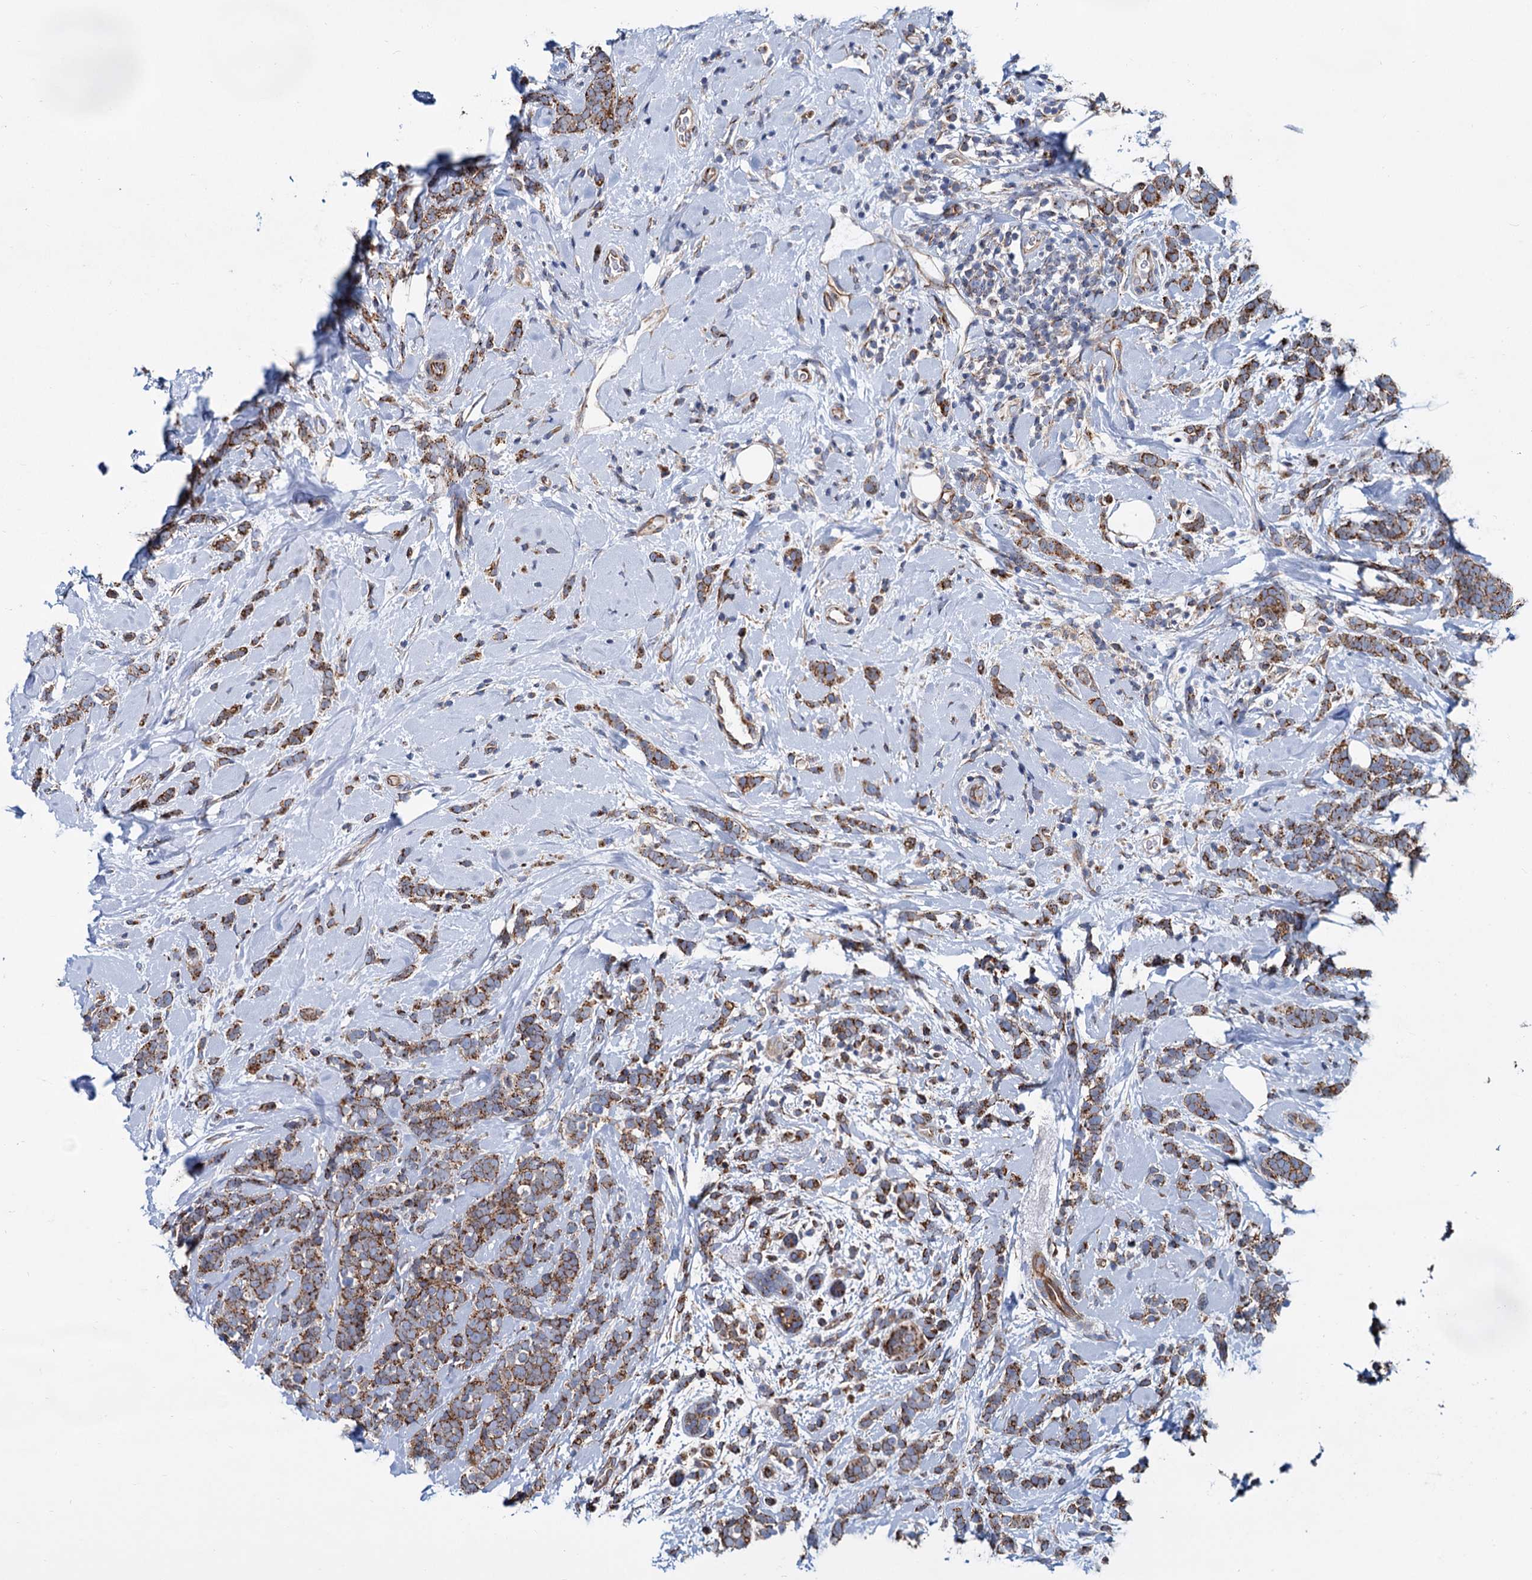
{"staining": {"intensity": "moderate", "quantity": ">75%", "location": "cytoplasmic/membranous"}, "tissue": "breast cancer", "cell_type": "Tumor cells", "image_type": "cancer", "snomed": [{"axis": "morphology", "description": "Lobular carcinoma"}, {"axis": "topography", "description": "Breast"}], "caption": "Brown immunohistochemical staining in breast cancer (lobular carcinoma) shows moderate cytoplasmic/membranous positivity in approximately >75% of tumor cells.", "gene": "PSEN1", "patient": {"sex": "female", "age": 58}}